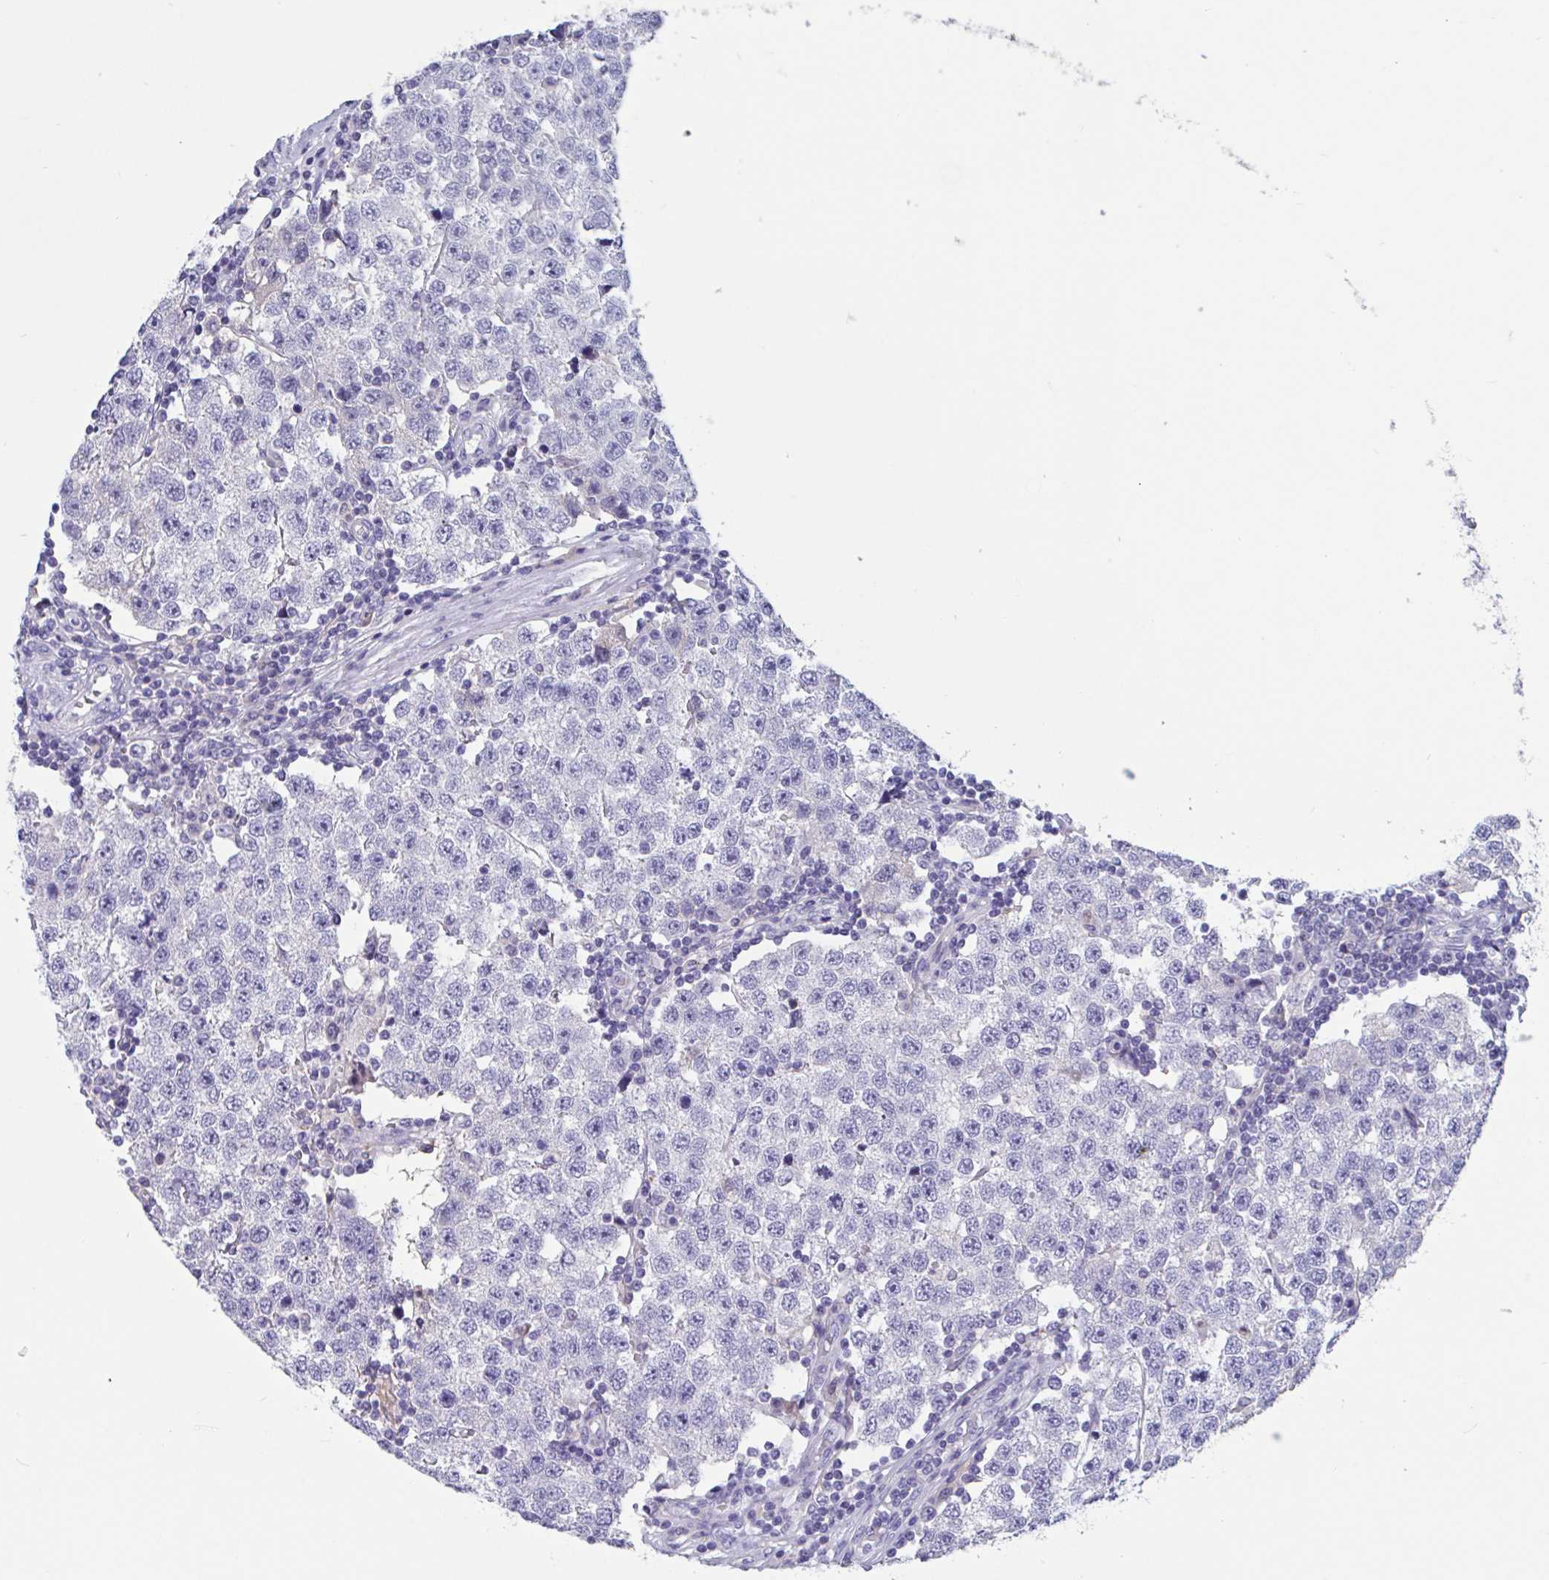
{"staining": {"intensity": "negative", "quantity": "none", "location": "none"}, "tissue": "testis cancer", "cell_type": "Tumor cells", "image_type": "cancer", "snomed": [{"axis": "morphology", "description": "Seminoma, NOS"}, {"axis": "topography", "description": "Testis"}], "caption": "Immunohistochemistry (IHC) photomicrograph of testis cancer (seminoma) stained for a protein (brown), which exhibits no expression in tumor cells.", "gene": "ZNHIT2", "patient": {"sex": "male", "age": 34}}